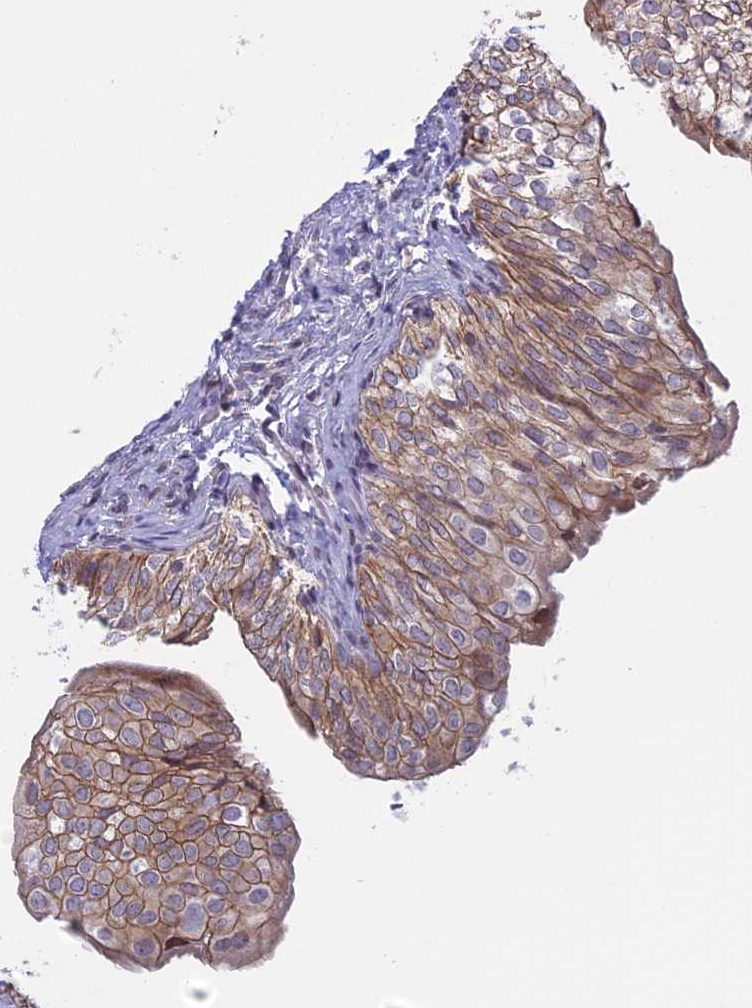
{"staining": {"intensity": "moderate", "quantity": ">75%", "location": "cytoplasmic/membranous"}, "tissue": "urinary bladder", "cell_type": "Urothelial cells", "image_type": "normal", "snomed": [{"axis": "morphology", "description": "Normal tissue, NOS"}, {"axis": "topography", "description": "Urinary bladder"}], "caption": "Protein staining of benign urinary bladder displays moderate cytoplasmic/membranous positivity in about >75% of urothelial cells.", "gene": "CORO2A", "patient": {"sex": "male", "age": 55}}